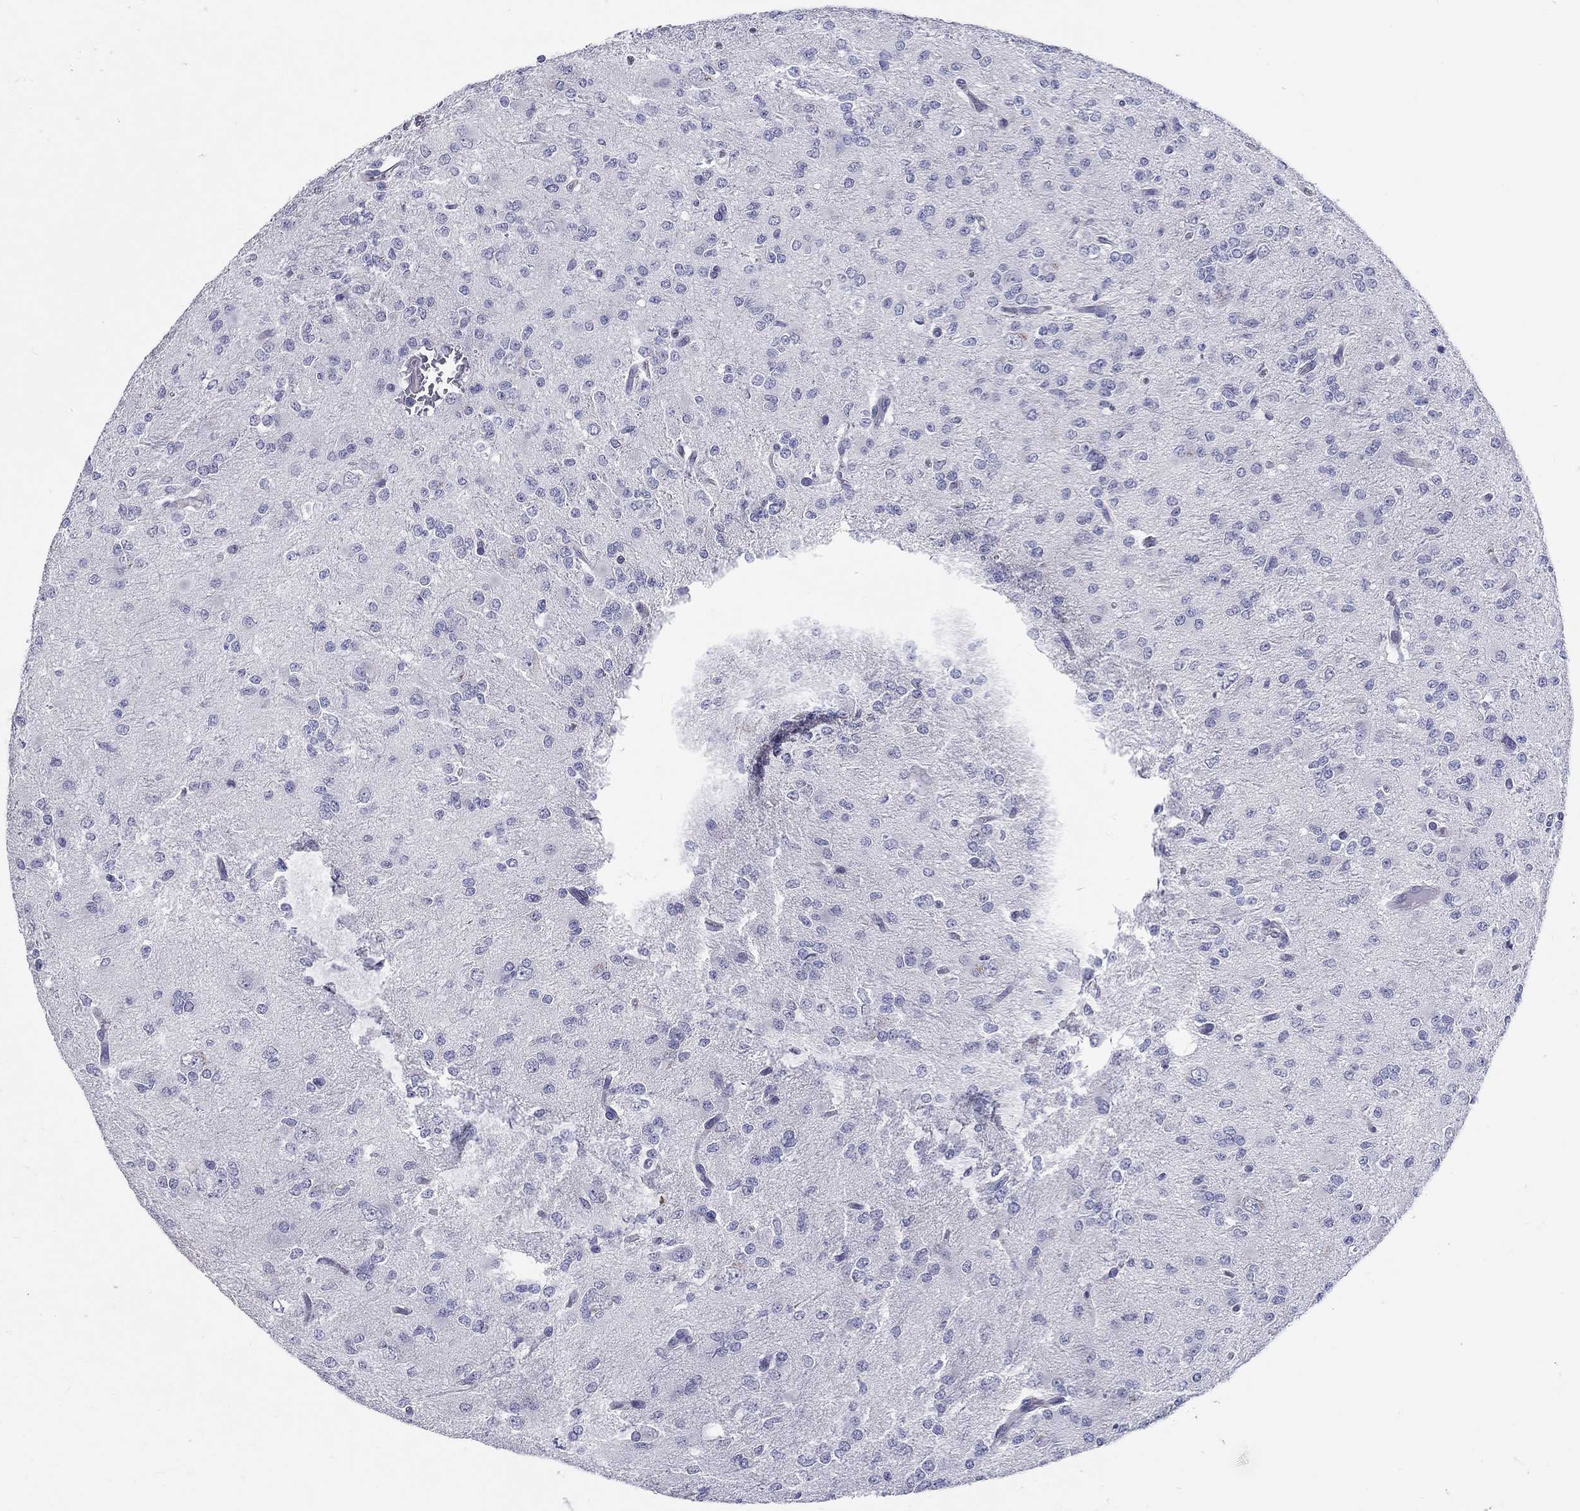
{"staining": {"intensity": "negative", "quantity": "none", "location": "none"}, "tissue": "glioma", "cell_type": "Tumor cells", "image_type": "cancer", "snomed": [{"axis": "morphology", "description": "Glioma, malignant, Low grade"}, {"axis": "topography", "description": "Brain"}], "caption": "Immunohistochemistry photomicrograph of glioma stained for a protein (brown), which reveals no staining in tumor cells.", "gene": "CRYGD", "patient": {"sex": "male", "age": 27}}